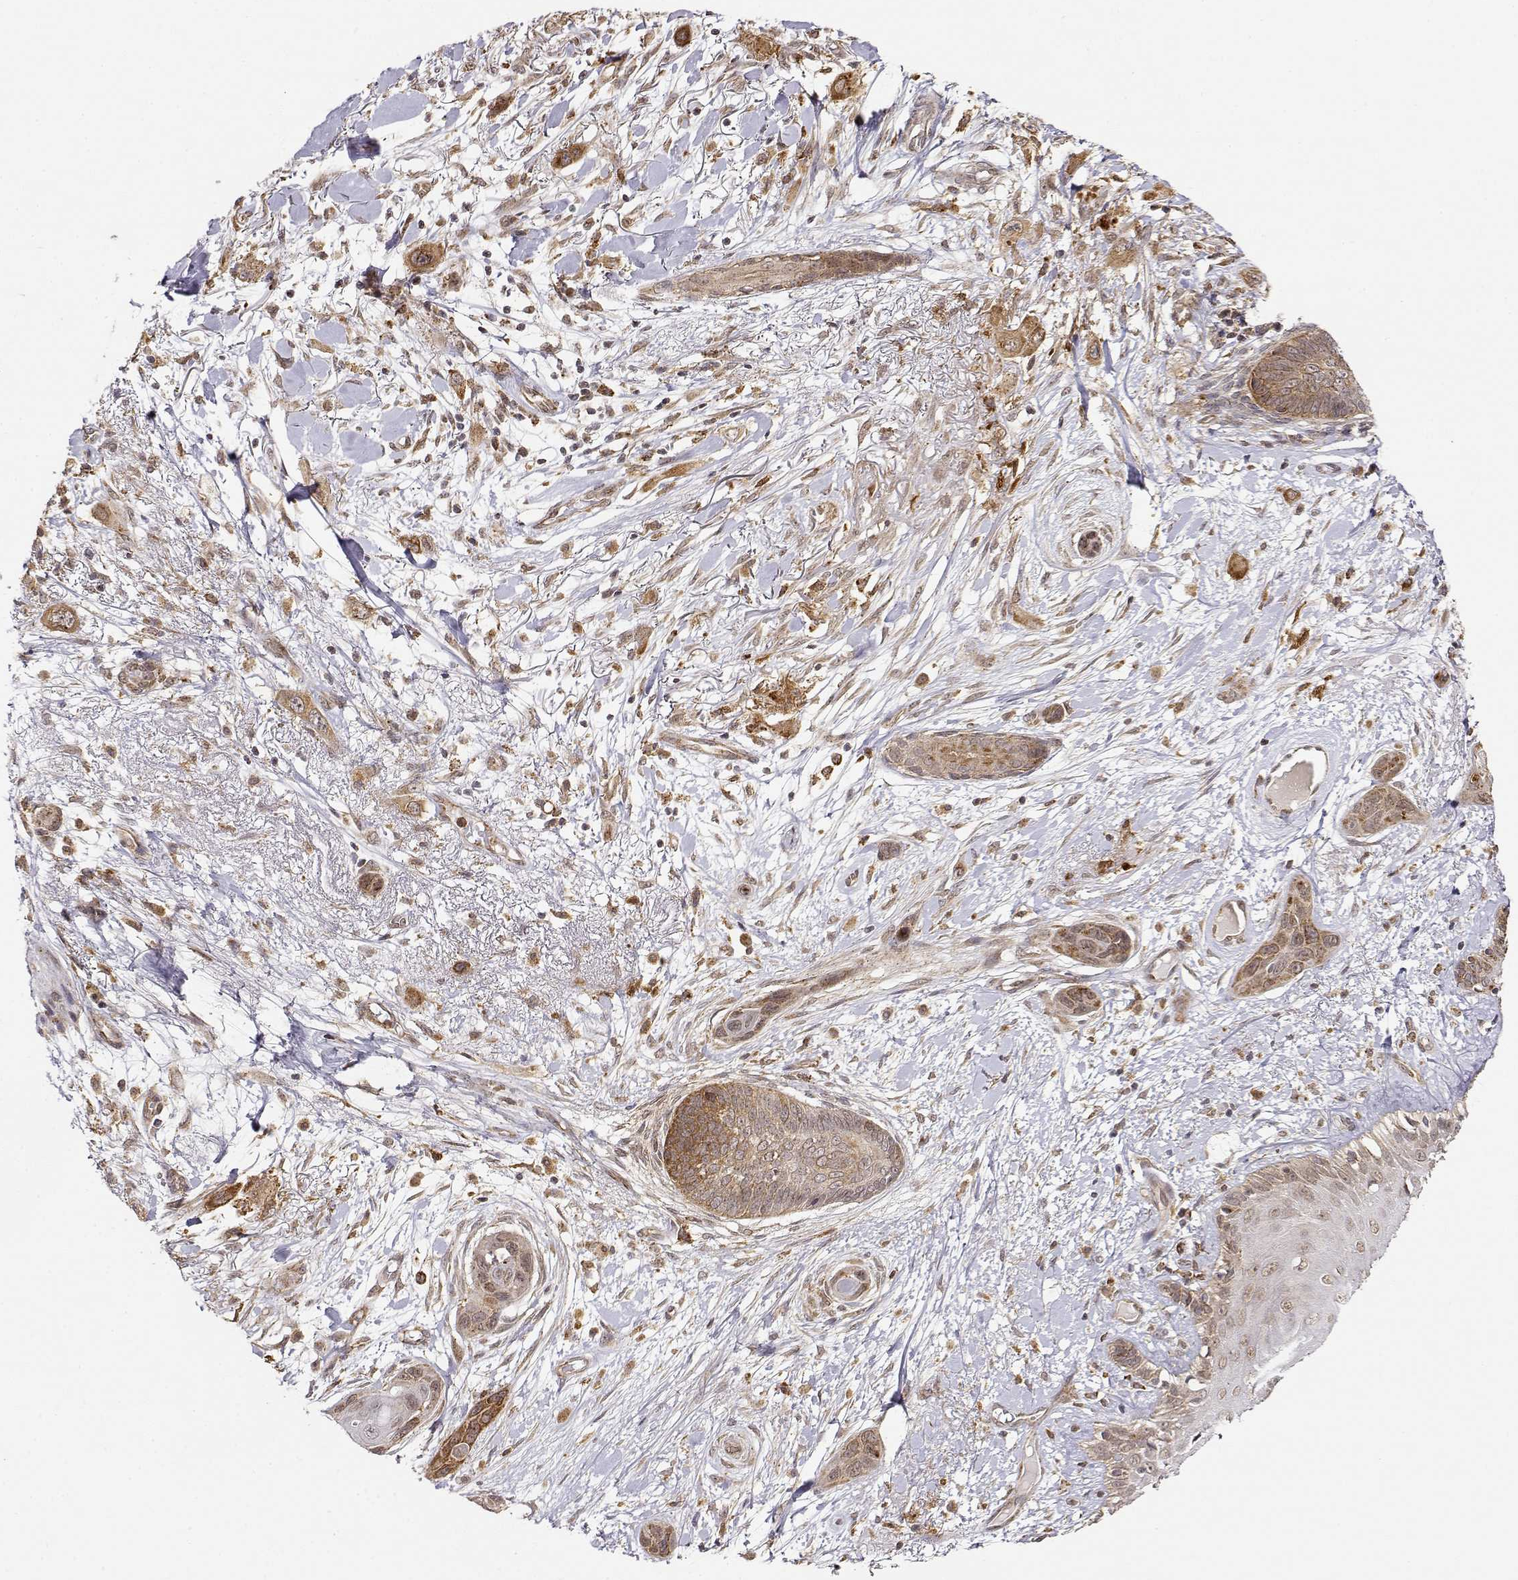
{"staining": {"intensity": "moderate", "quantity": ">75%", "location": "cytoplasmic/membranous"}, "tissue": "skin cancer", "cell_type": "Tumor cells", "image_type": "cancer", "snomed": [{"axis": "morphology", "description": "Squamous cell carcinoma, NOS"}, {"axis": "topography", "description": "Skin"}], "caption": "Skin cancer (squamous cell carcinoma) tissue demonstrates moderate cytoplasmic/membranous positivity in approximately >75% of tumor cells, visualized by immunohistochemistry.", "gene": "RNF13", "patient": {"sex": "male", "age": 79}}